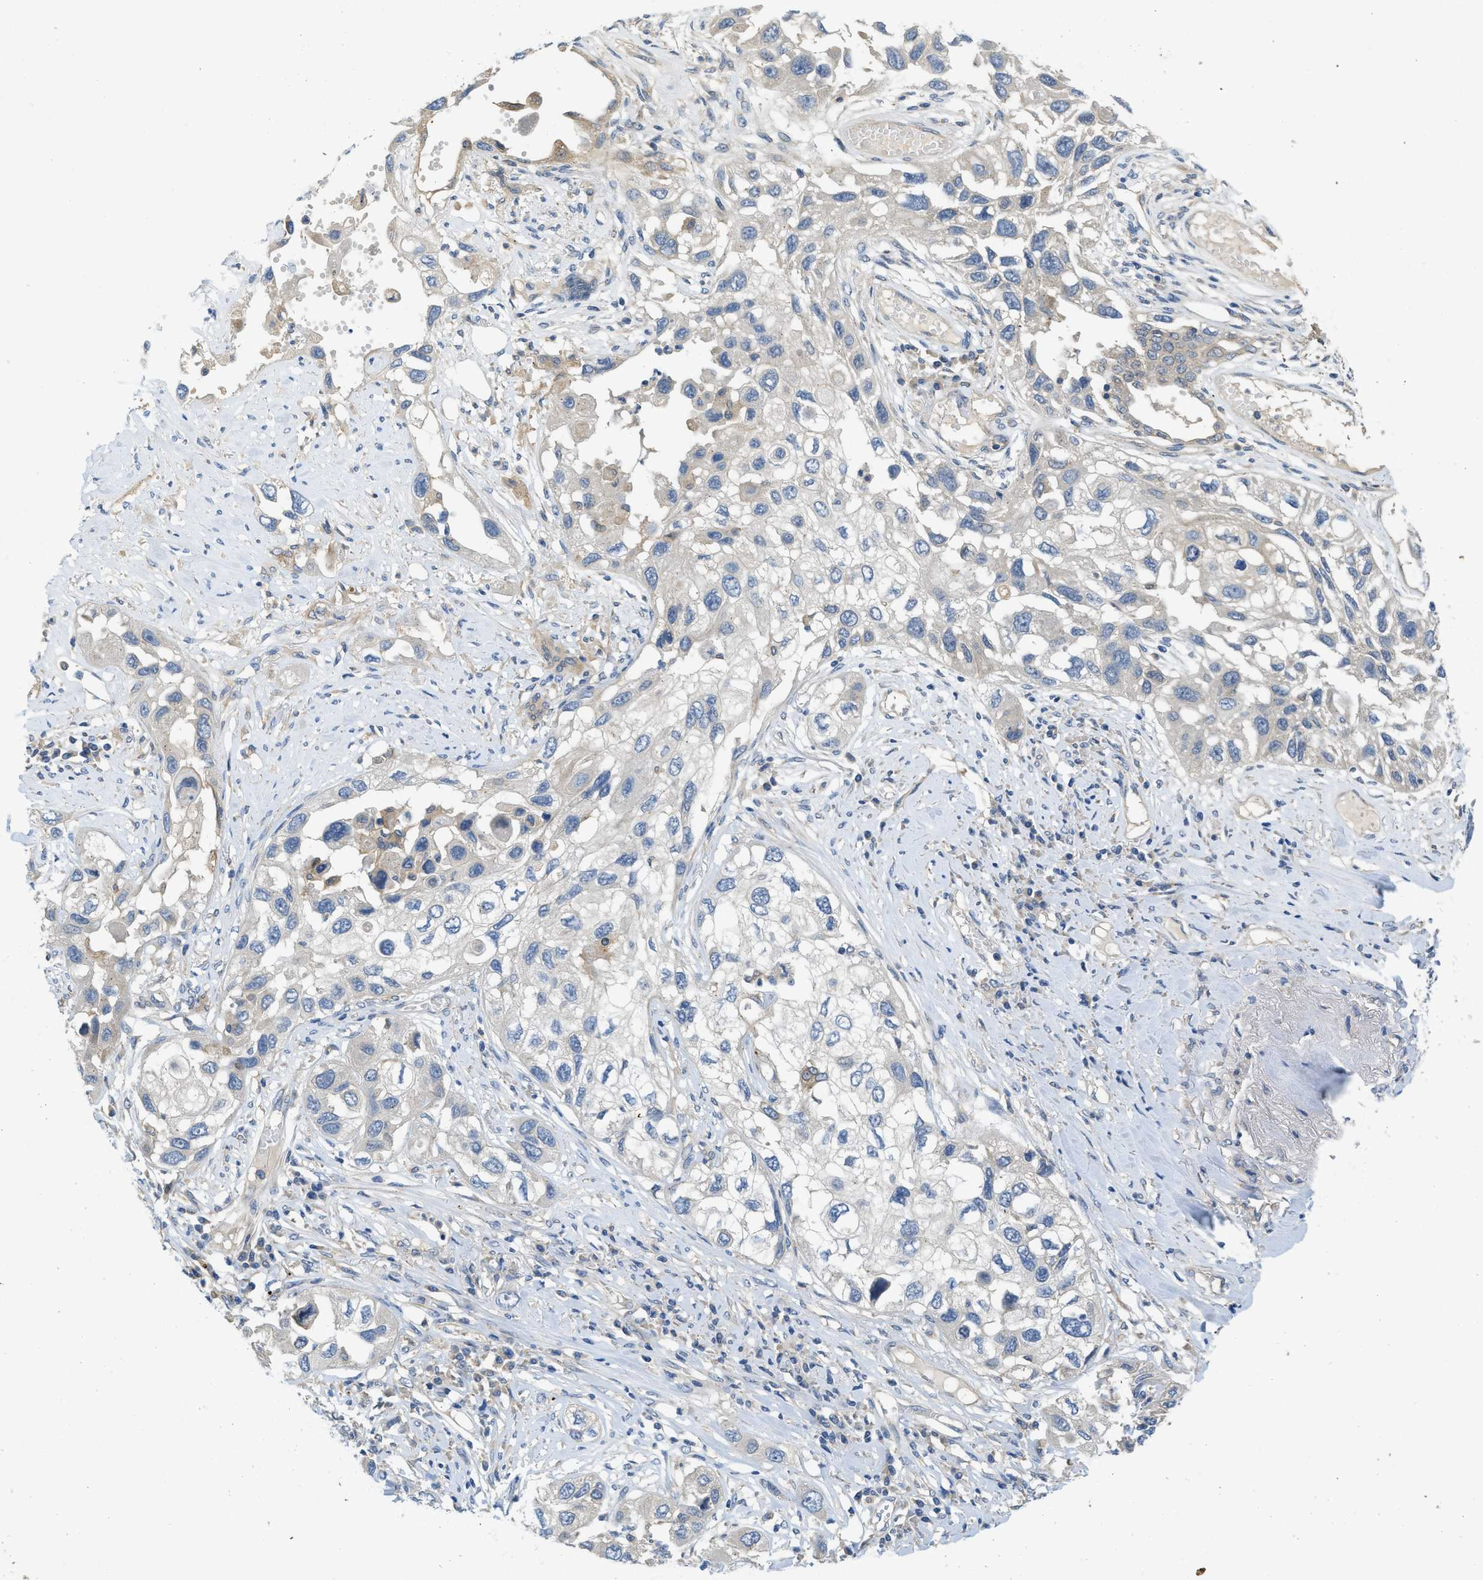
{"staining": {"intensity": "negative", "quantity": "none", "location": "none"}, "tissue": "lung cancer", "cell_type": "Tumor cells", "image_type": "cancer", "snomed": [{"axis": "morphology", "description": "Squamous cell carcinoma, NOS"}, {"axis": "topography", "description": "Lung"}], "caption": "Tumor cells are negative for brown protein staining in lung cancer (squamous cell carcinoma).", "gene": "RIPK2", "patient": {"sex": "male", "age": 71}}